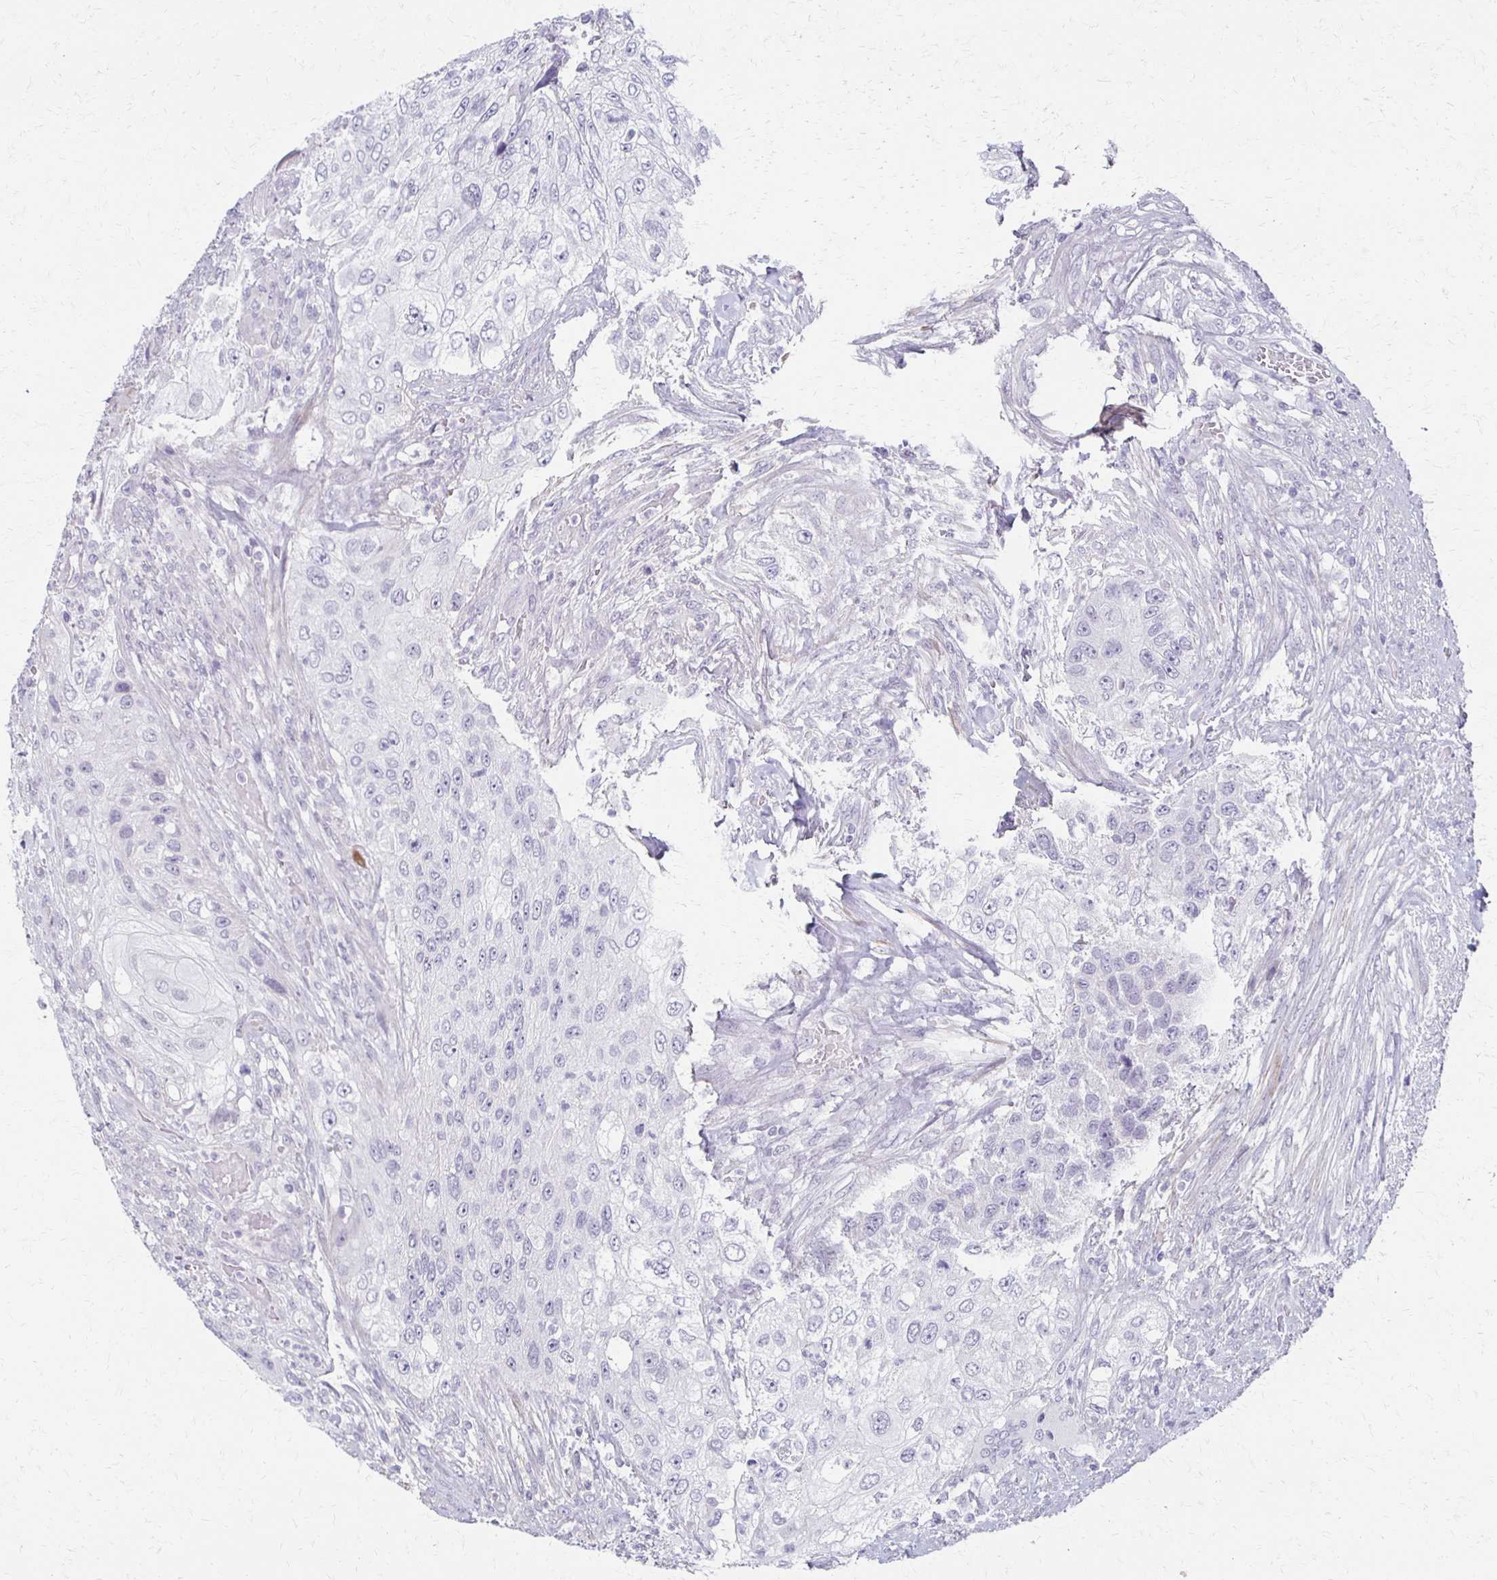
{"staining": {"intensity": "negative", "quantity": "none", "location": "none"}, "tissue": "urothelial cancer", "cell_type": "Tumor cells", "image_type": "cancer", "snomed": [{"axis": "morphology", "description": "Urothelial carcinoma, High grade"}, {"axis": "topography", "description": "Urinary bladder"}], "caption": "The IHC histopathology image has no significant staining in tumor cells of urothelial cancer tissue.", "gene": "FOXO4", "patient": {"sex": "female", "age": 60}}